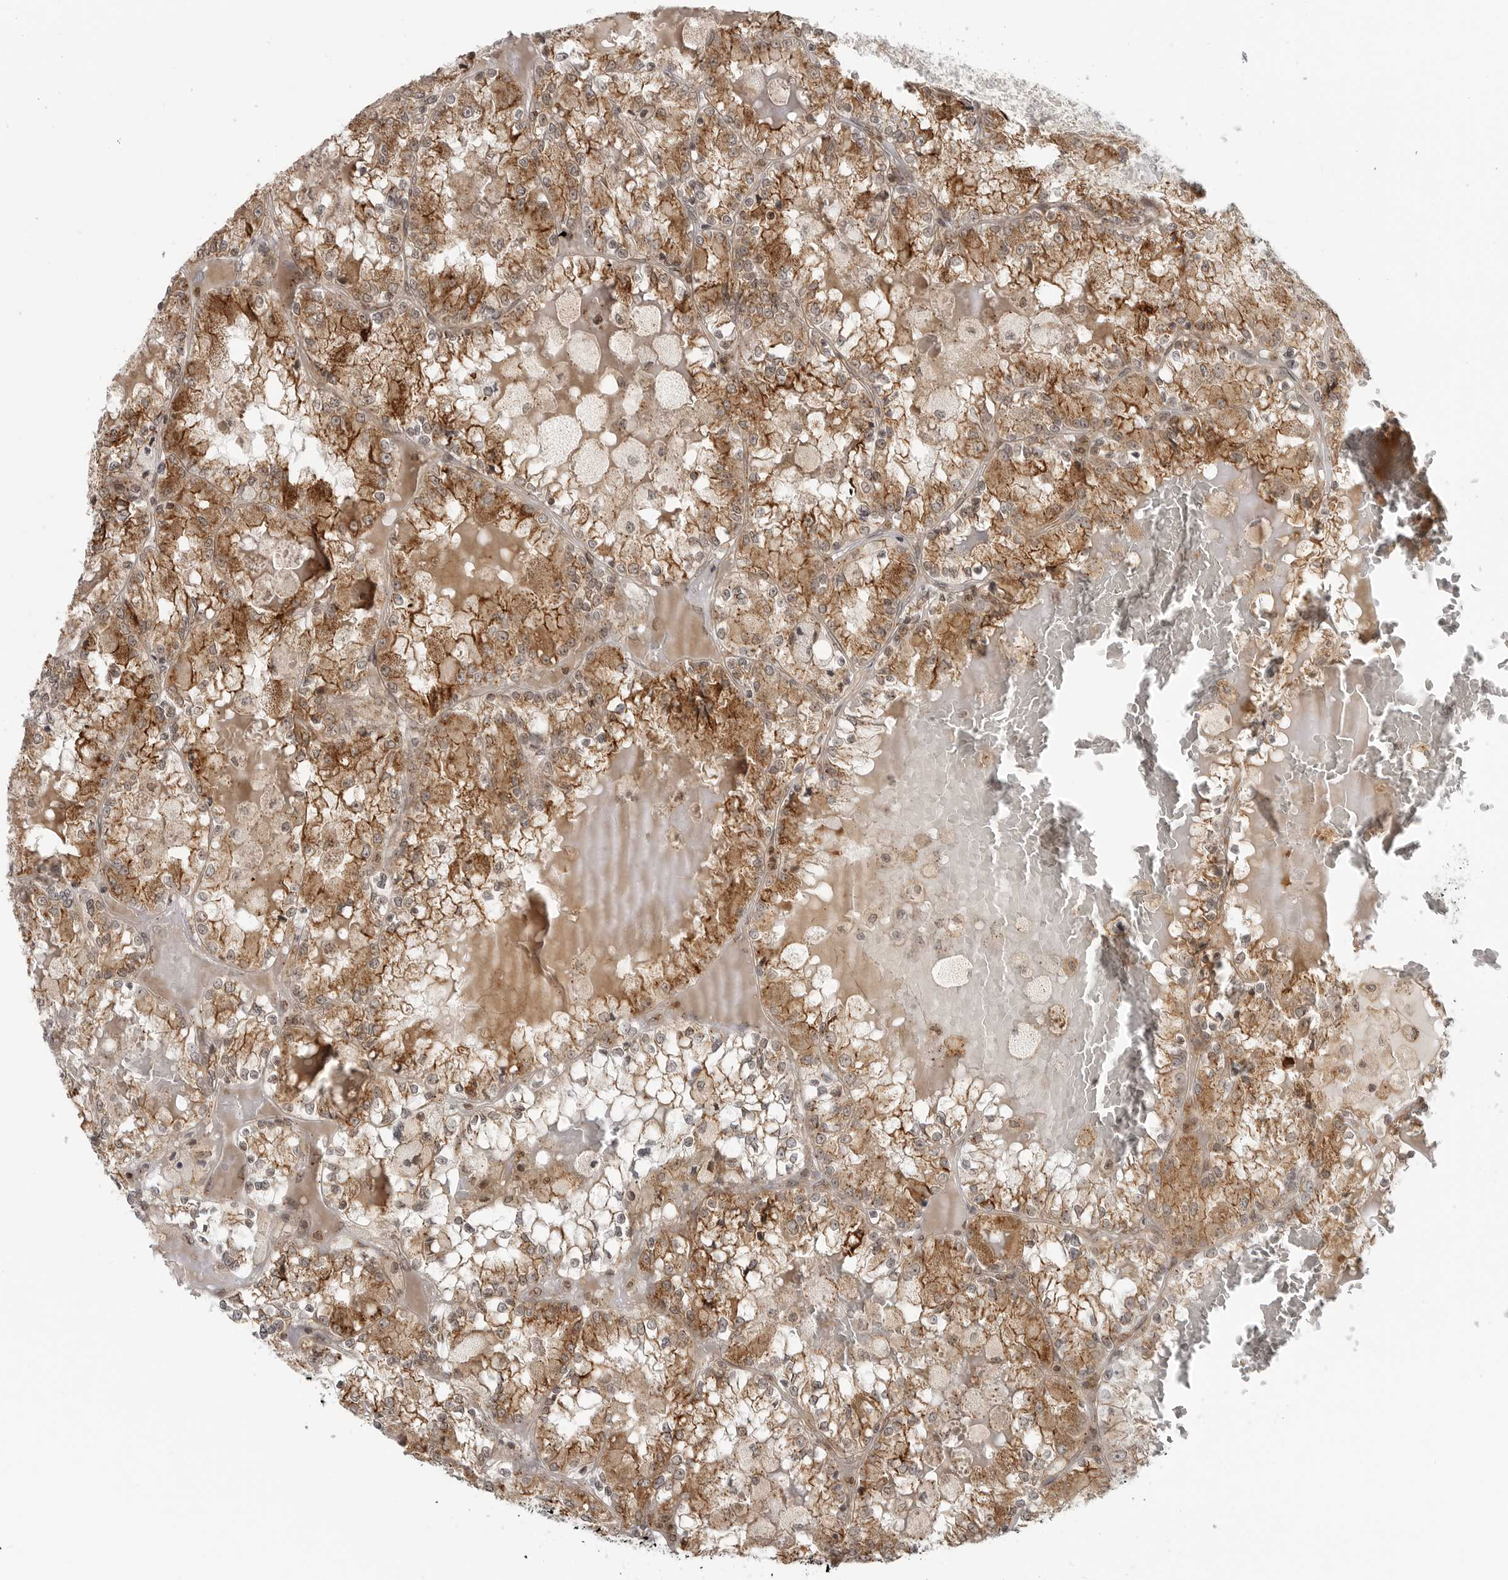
{"staining": {"intensity": "moderate", "quantity": ">75%", "location": "cytoplasmic/membranous"}, "tissue": "renal cancer", "cell_type": "Tumor cells", "image_type": "cancer", "snomed": [{"axis": "morphology", "description": "Adenocarcinoma, NOS"}, {"axis": "topography", "description": "Kidney"}], "caption": "Tumor cells display medium levels of moderate cytoplasmic/membranous positivity in approximately >75% of cells in renal cancer.", "gene": "COPA", "patient": {"sex": "female", "age": 56}}